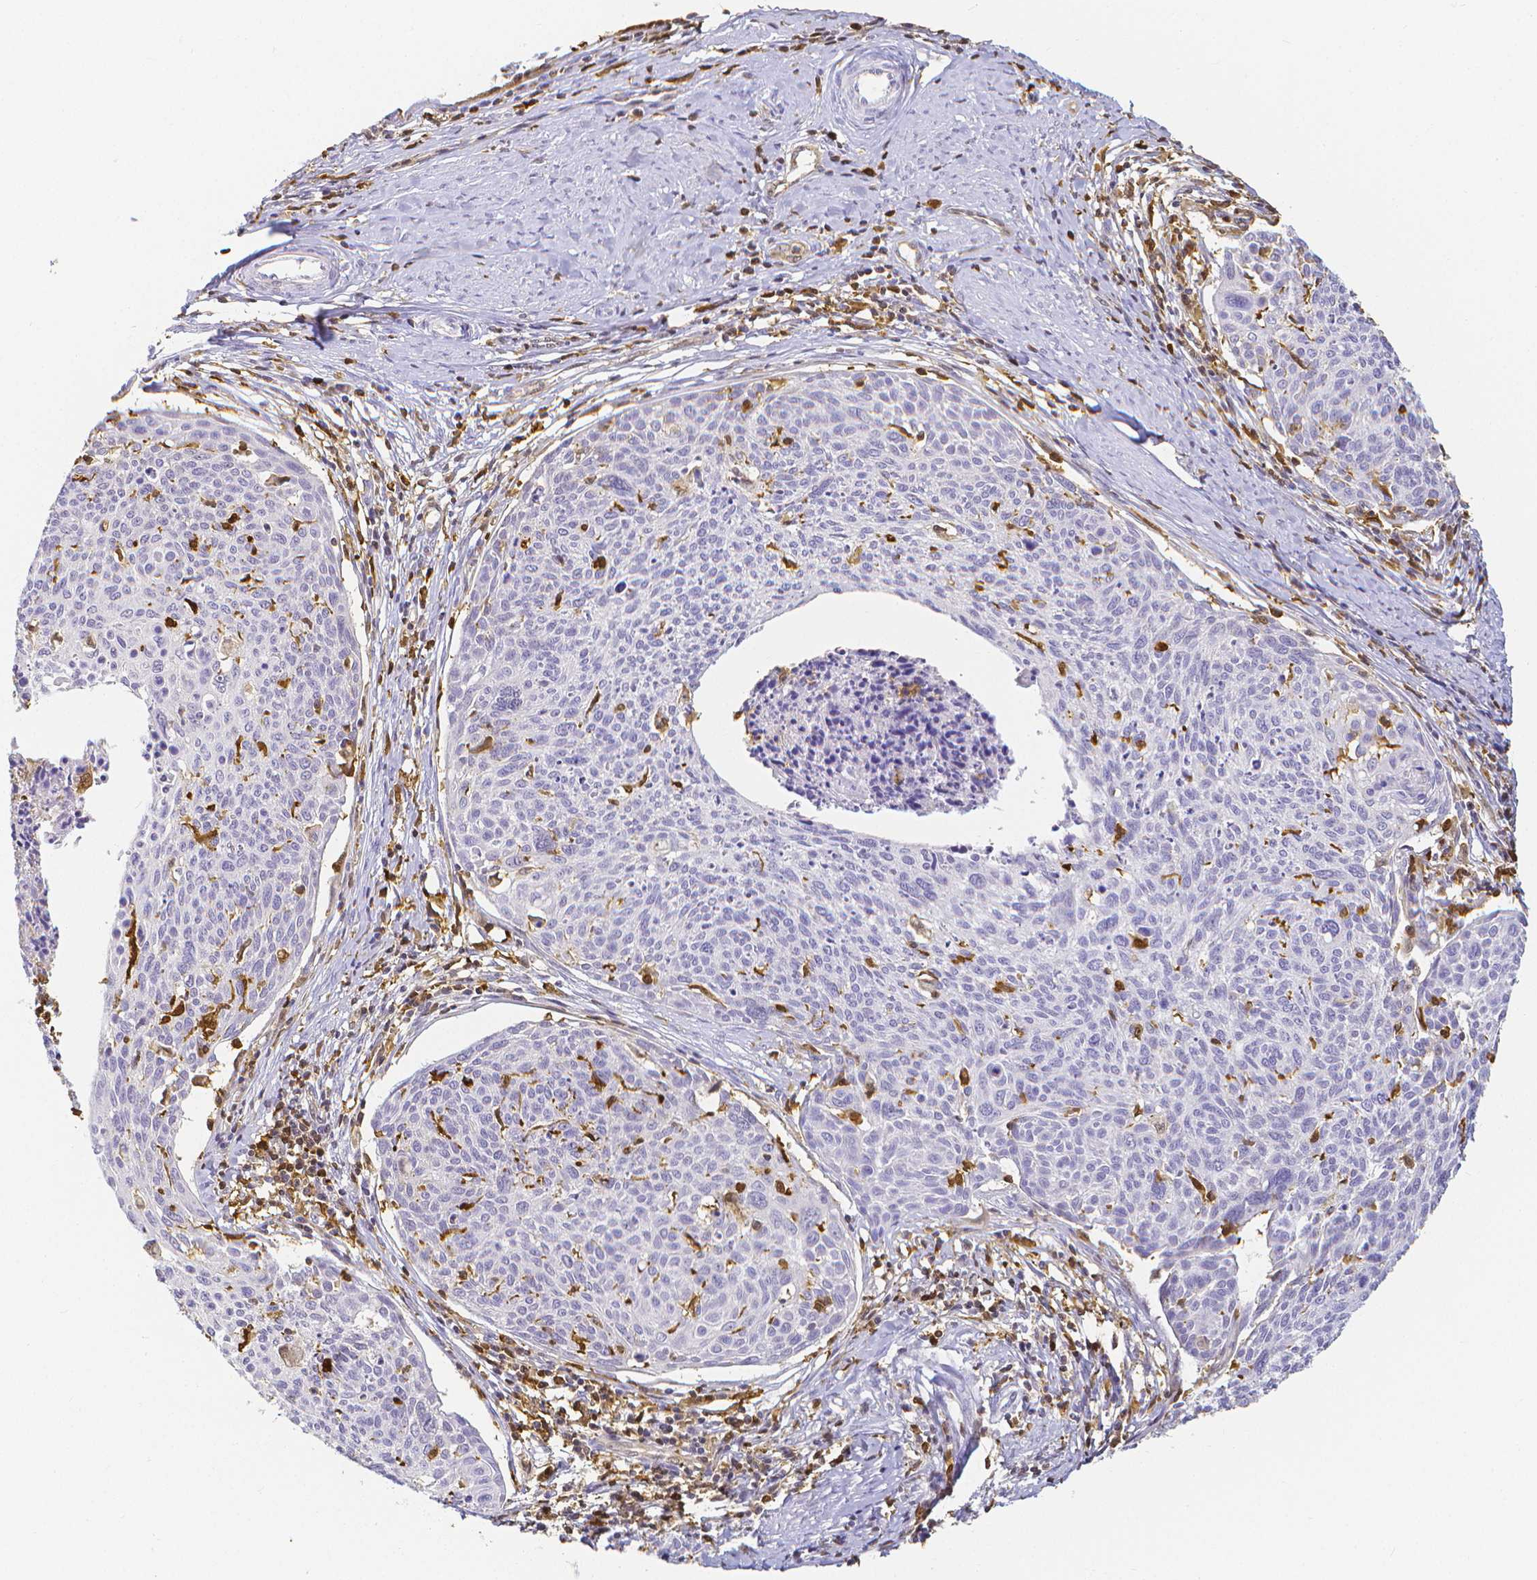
{"staining": {"intensity": "negative", "quantity": "none", "location": "none"}, "tissue": "cervical cancer", "cell_type": "Tumor cells", "image_type": "cancer", "snomed": [{"axis": "morphology", "description": "Squamous cell carcinoma, NOS"}, {"axis": "topography", "description": "Cervix"}], "caption": "Protein analysis of cervical cancer (squamous cell carcinoma) shows no significant expression in tumor cells. (DAB IHC with hematoxylin counter stain).", "gene": "COTL1", "patient": {"sex": "female", "age": 49}}